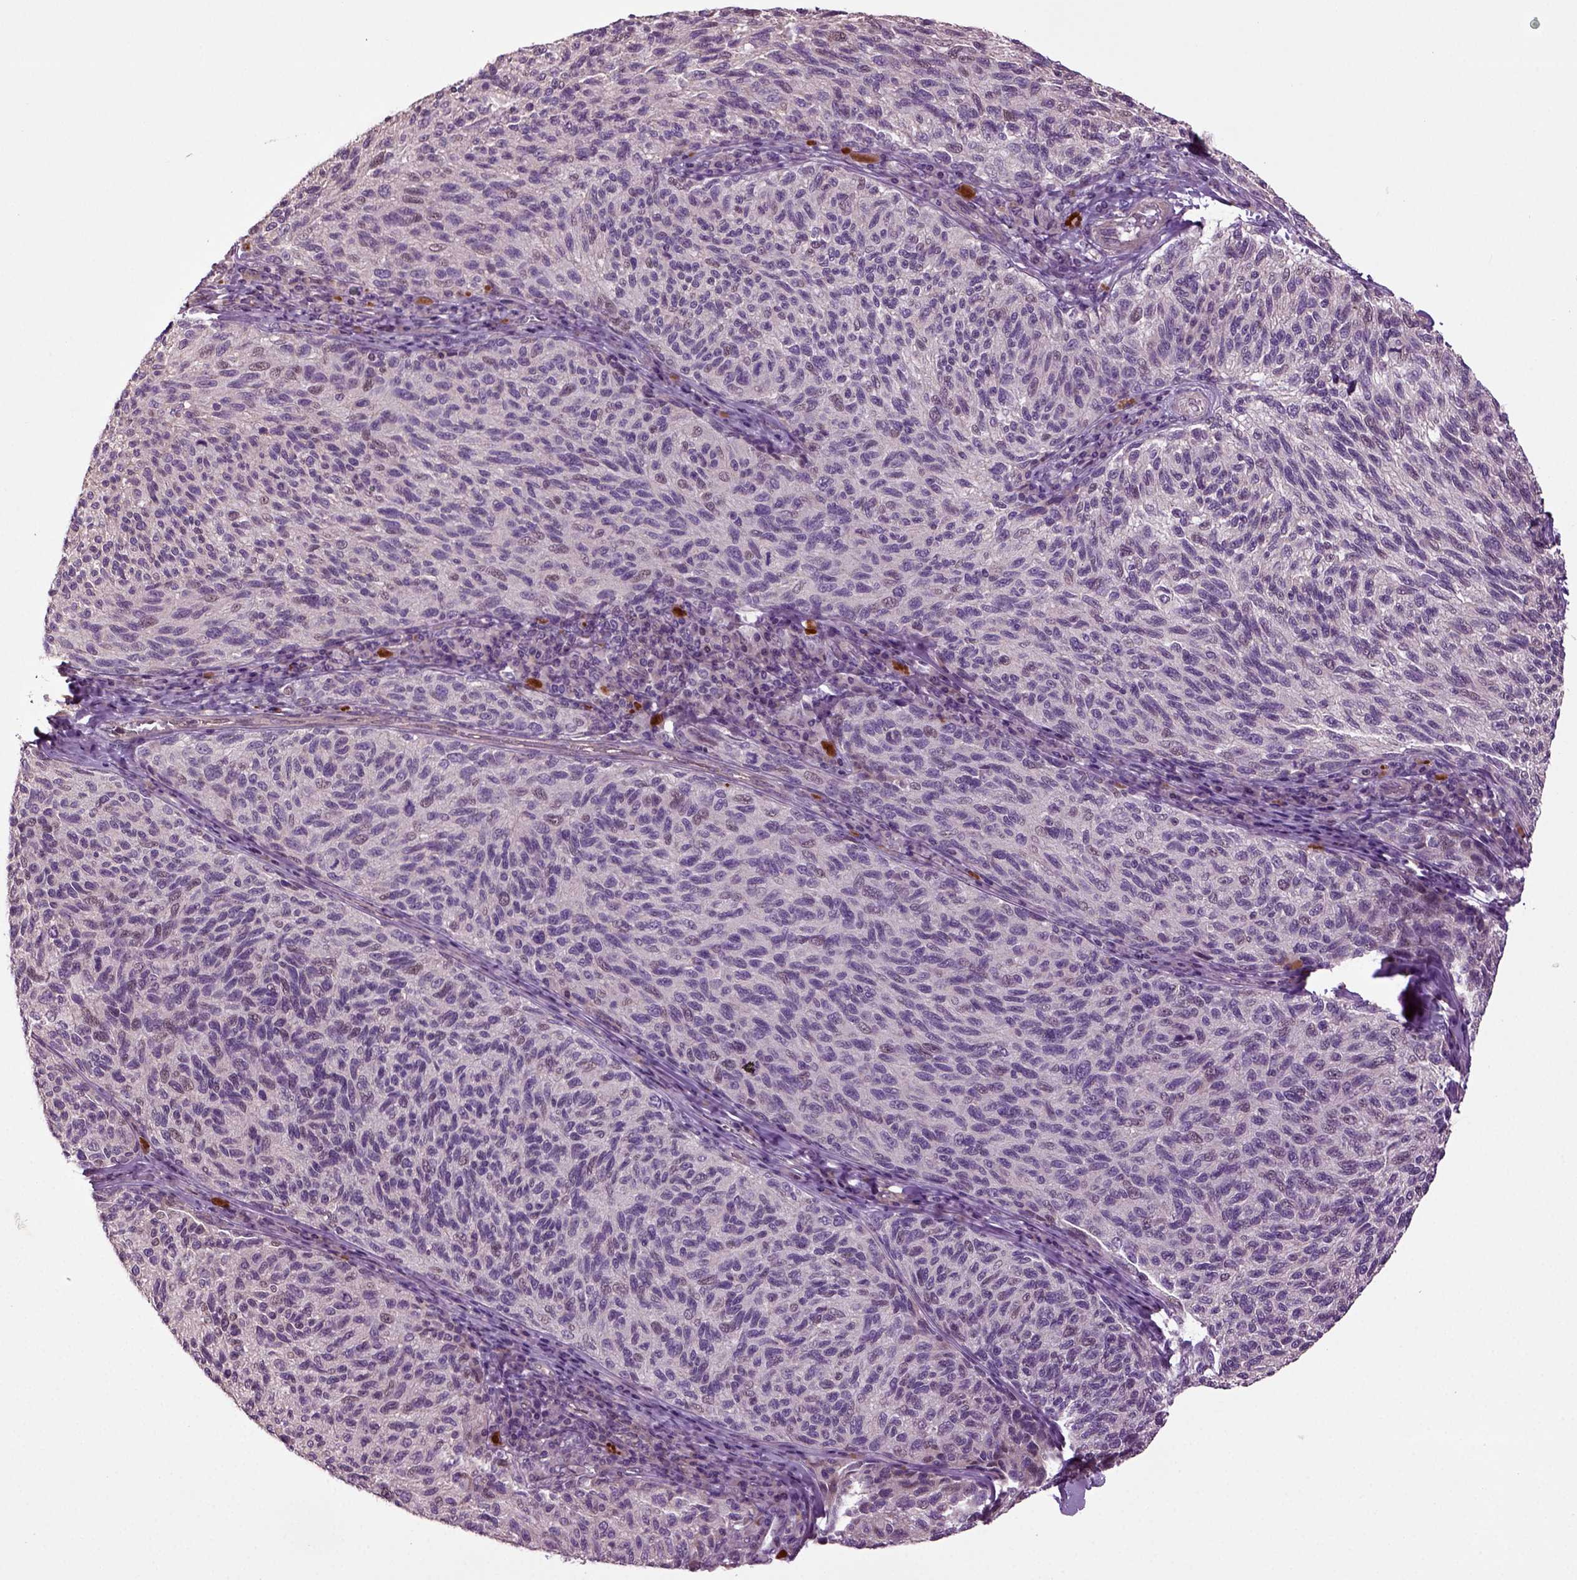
{"staining": {"intensity": "negative", "quantity": "none", "location": "none"}, "tissue": "melanoma", "cell_type": "Tumor cells", "image_type": "cancer", "snomed": [{"axis": "morphology", "description": "Malignant melanoma, NOS"}, {"axis": "topography", "description": "Skin"}], "caption": "Image shows no significant protein expression in tumor cells of melanoma.", "gene": "HAGHL", "patient": {"sex": "female", "age": 73}}